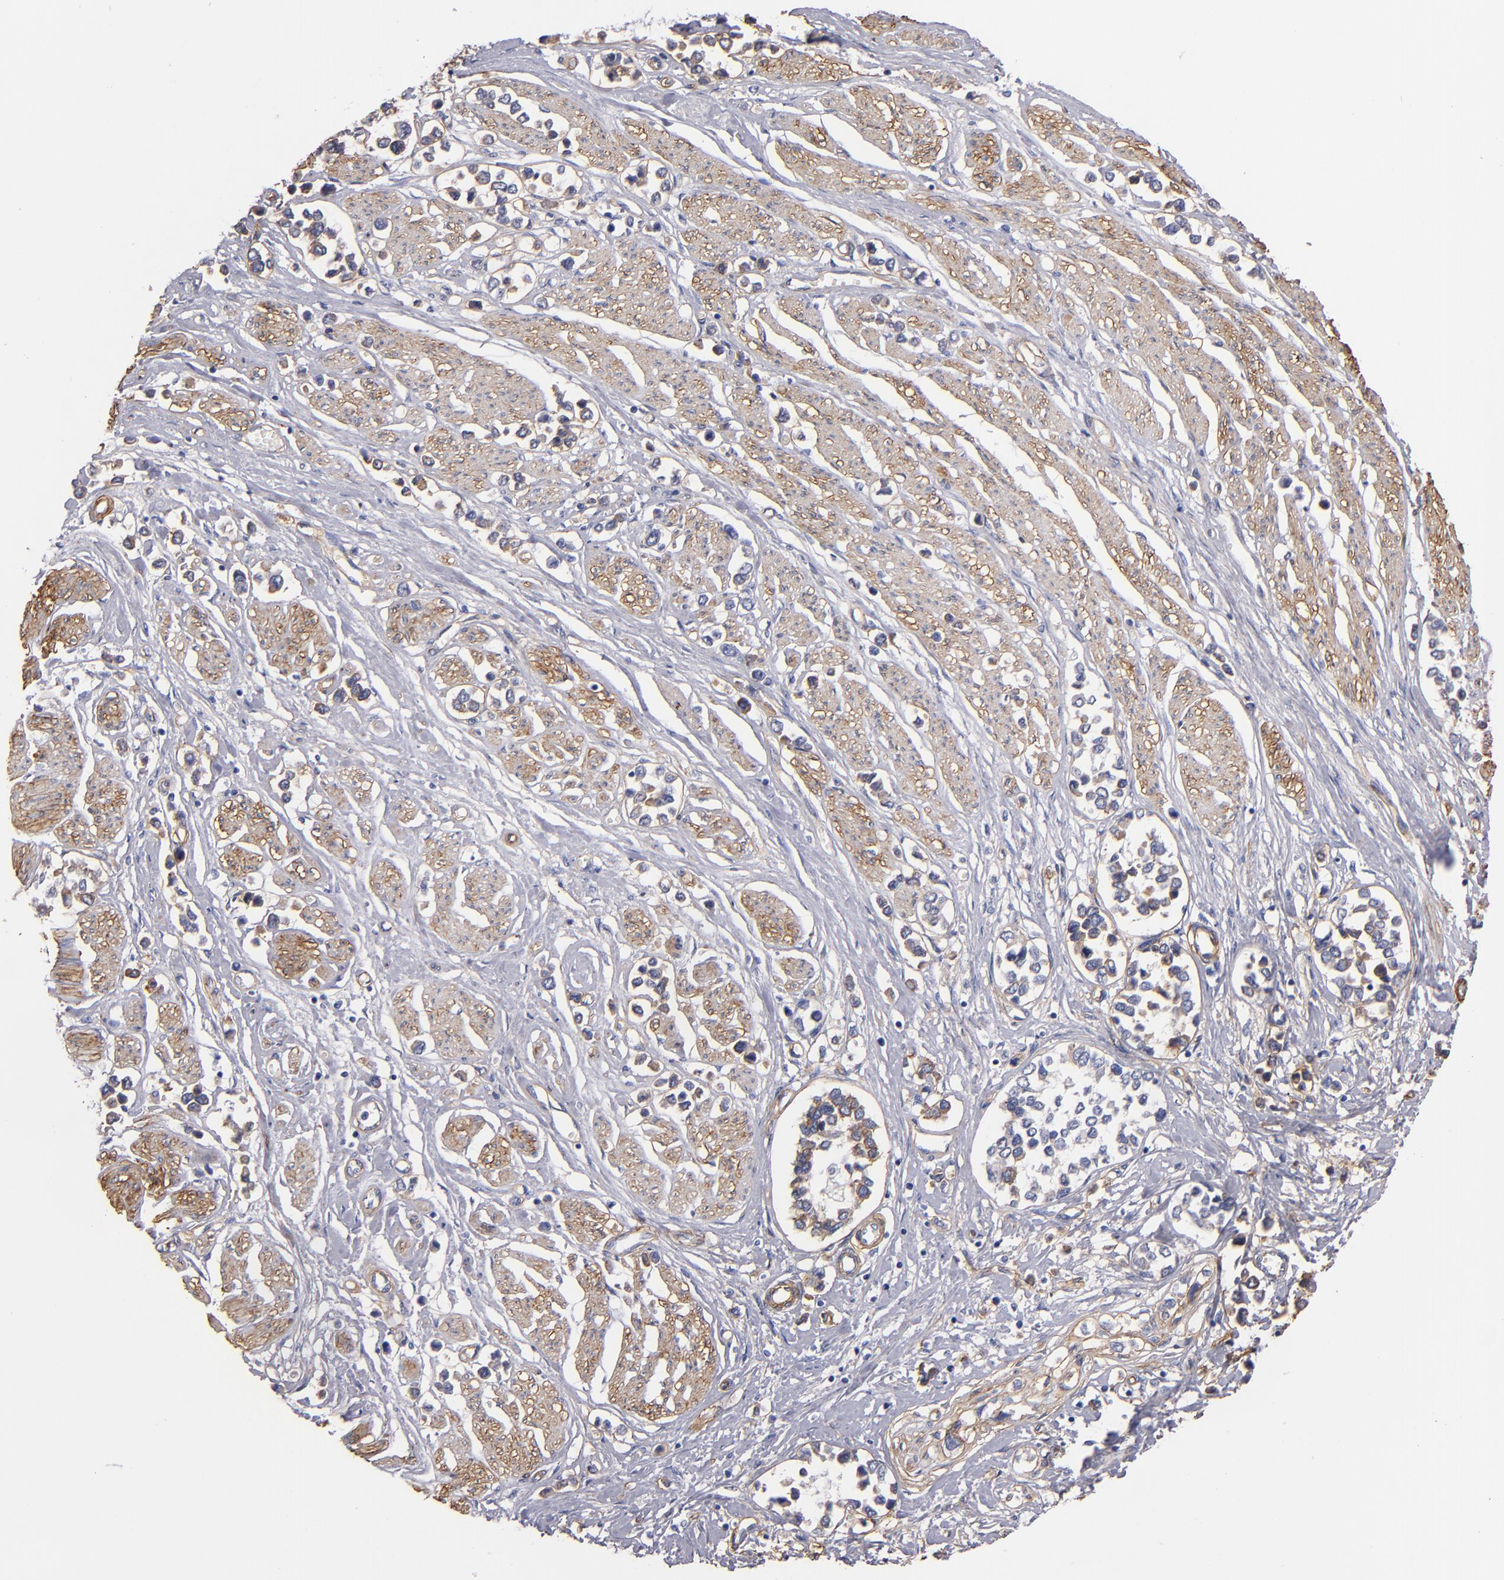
{"staining": {"intensity": "weak", "quantity": ">75%", "location": "cytoplasmic/membranous"}, "tissue": "stomach cancer", "cell_type": "Tumor cells", "image_type": "cancer", "snomed": [{"axis": "morphology", "description": "Adenocarcinoma, NOS"}, {"axis": "topography", "description": "Stomach, upper"}], "caption": "A histopathology image of stomach cancer (adenocarcinoma) stained for a protein displays weak cytoplasmic/membranous brown staining in tumor cells.", "gene": "LAMC1", "patient": {"sex": "male", "age": 76}}